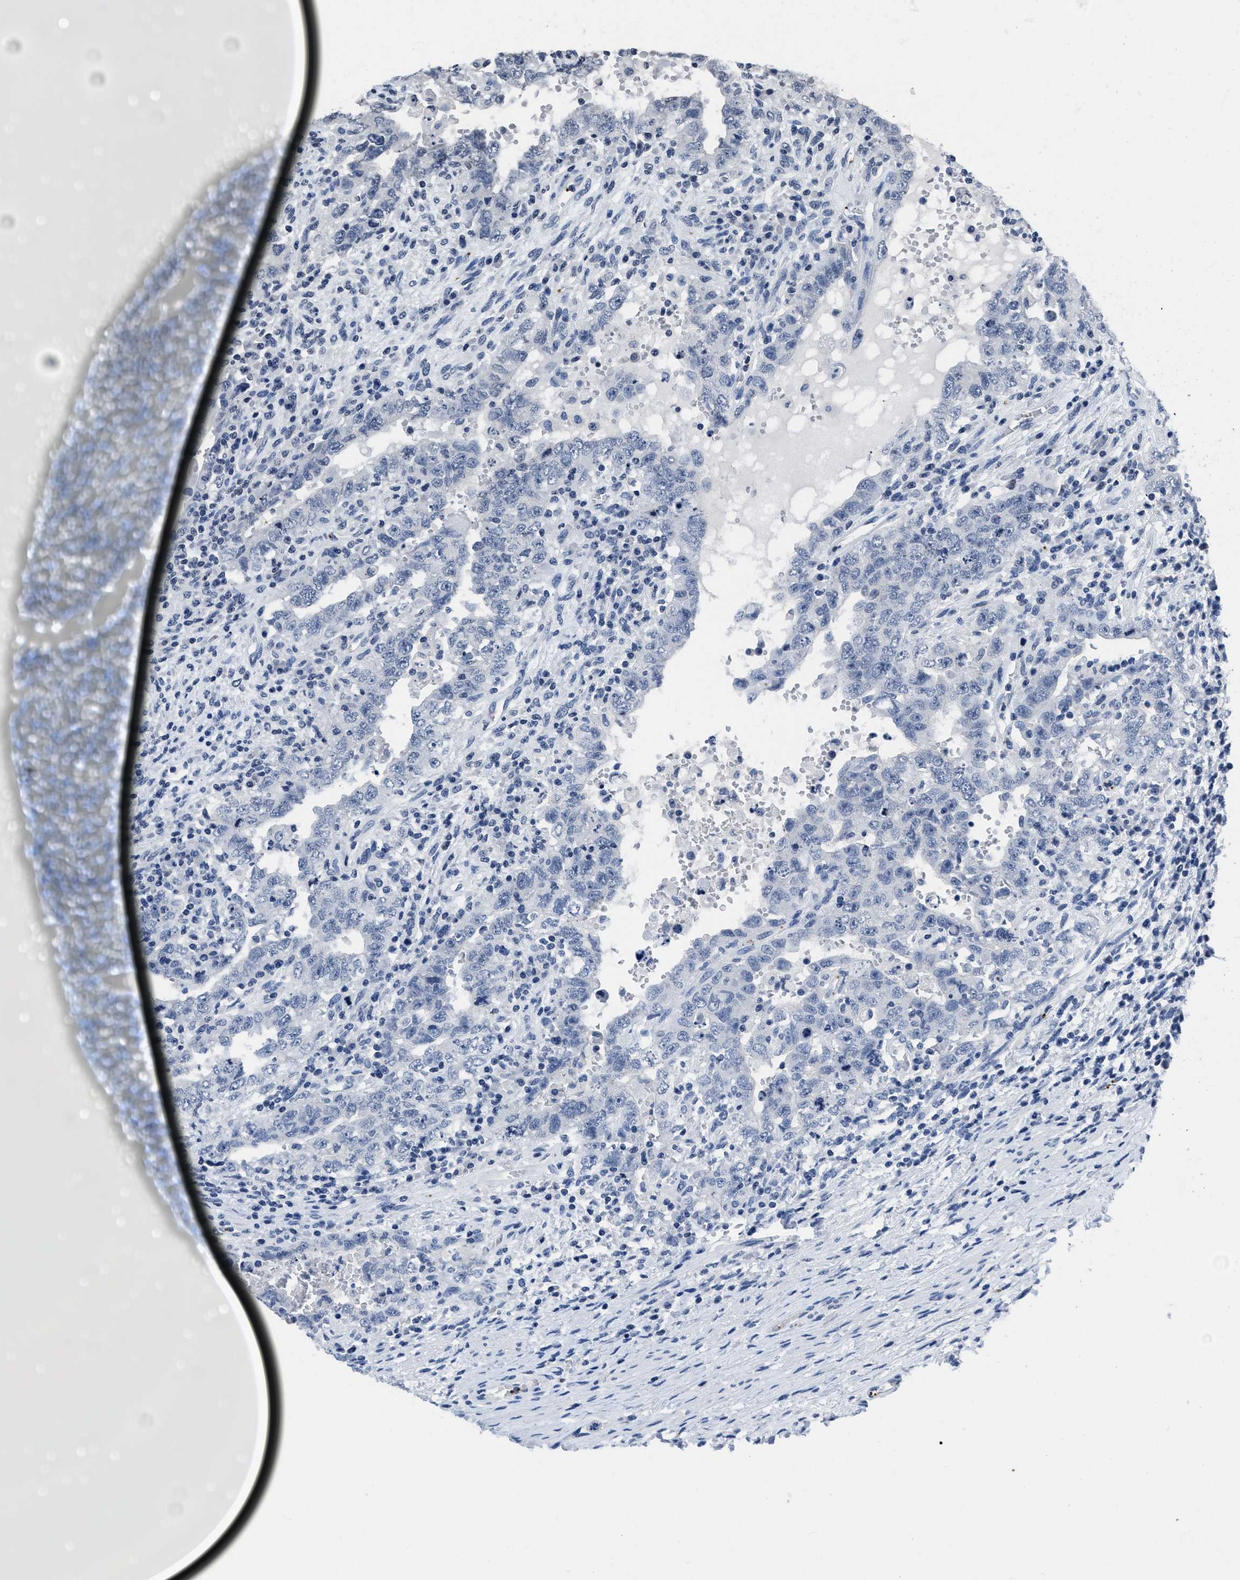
{"staining": {"intensity": "negative", "quantity": "none", "location": "none"}, "tissue": "testis cancer", "cell_type": "Tumor cells", "image_type": "cancer", "snomed": [{"axis": "morphology", "description": "Carcinoma, Embryonal, NOS"}, {"axis": "topography", "description": "Testis"}], "caption": "This image is of embryonal carcinoma (testis) stained with IHC to label a protein in brown with the nuclei are counter-stained blue. There is no positivity in tumor cells. (Immunohistochemistry (ihc), brightfield microscopy, high magnification).", "gene": "ITGA2B", "patient": {"sex": "male", "age": 26}}